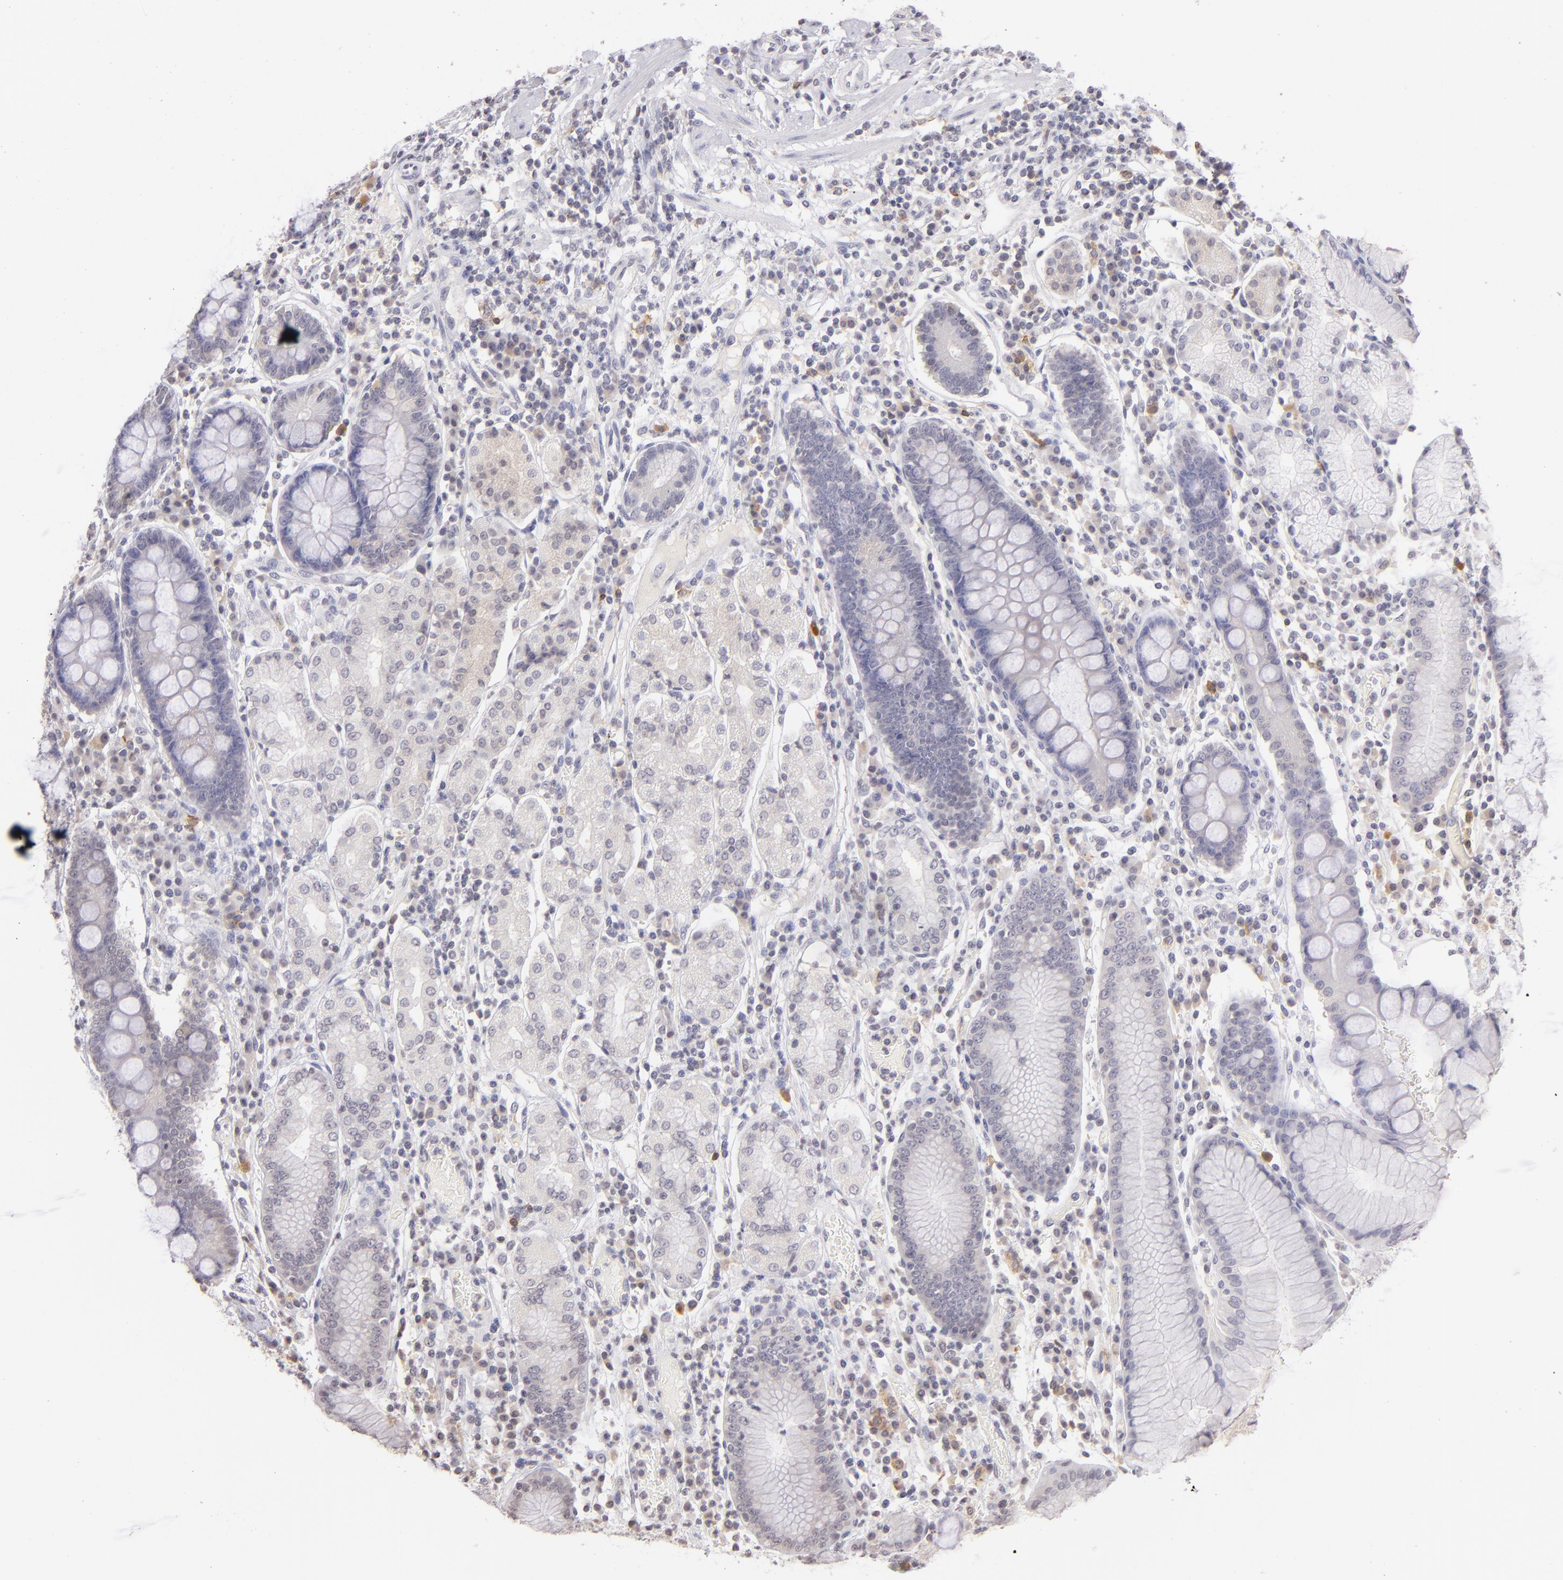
{"staining": {"intensity": "weak", "quantity": "<25%", "location": "cytoplasmic/membranous"}, "tissue": "stomach", "cell_type": "Glandular cells", "image_type": "normal", "snomed": [{"axis": "morphology", "description": "Normal tissue, NOS"}, {"axis": "topography", "description": "Stomach, lower"}], "caption": "This is an immunohistochemistry image of normal human stomach. There is no staining in glandular cells.", "gene": "IL2RA", "patient": {"sex": "female", "age": 73}}